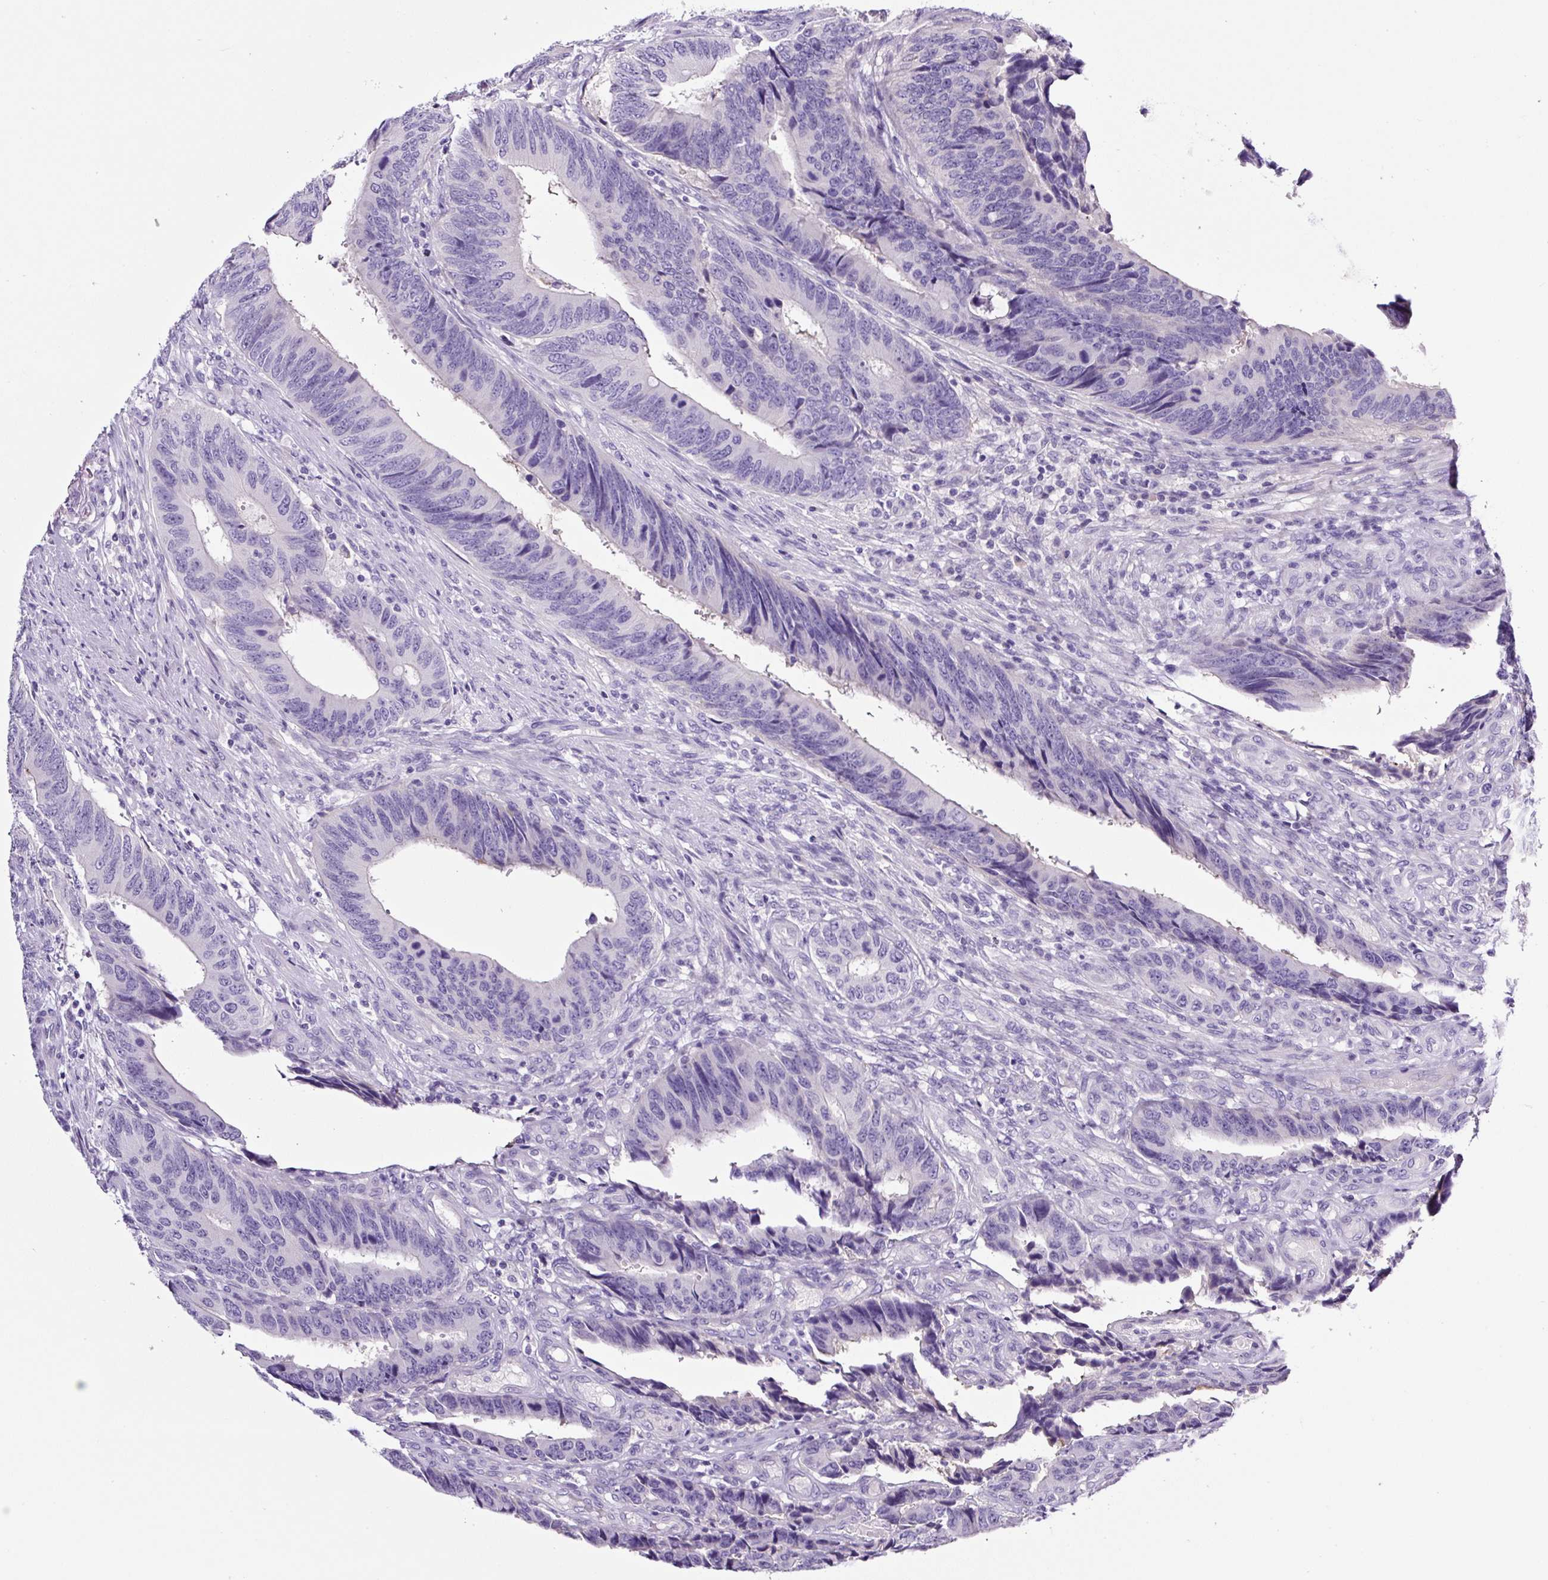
{"staining": {"intensity": "negative", "quantity": "none", "location": "none"}, "tissue": "colorectal cancer", "cell_type": "Tumor cells", "image_type": "cancer", "snomed": [{"axis": "morphology", "description": "Adenocarcinoma, NOS"}, {"axis": "topography", "description": "Colon"}], "caption": "Micrograph shows no significant protein staining in tumor cells of colorectal adenocarcinoma.", "gene": "SP8", "patient": {"sex": "male", "age": 87}}